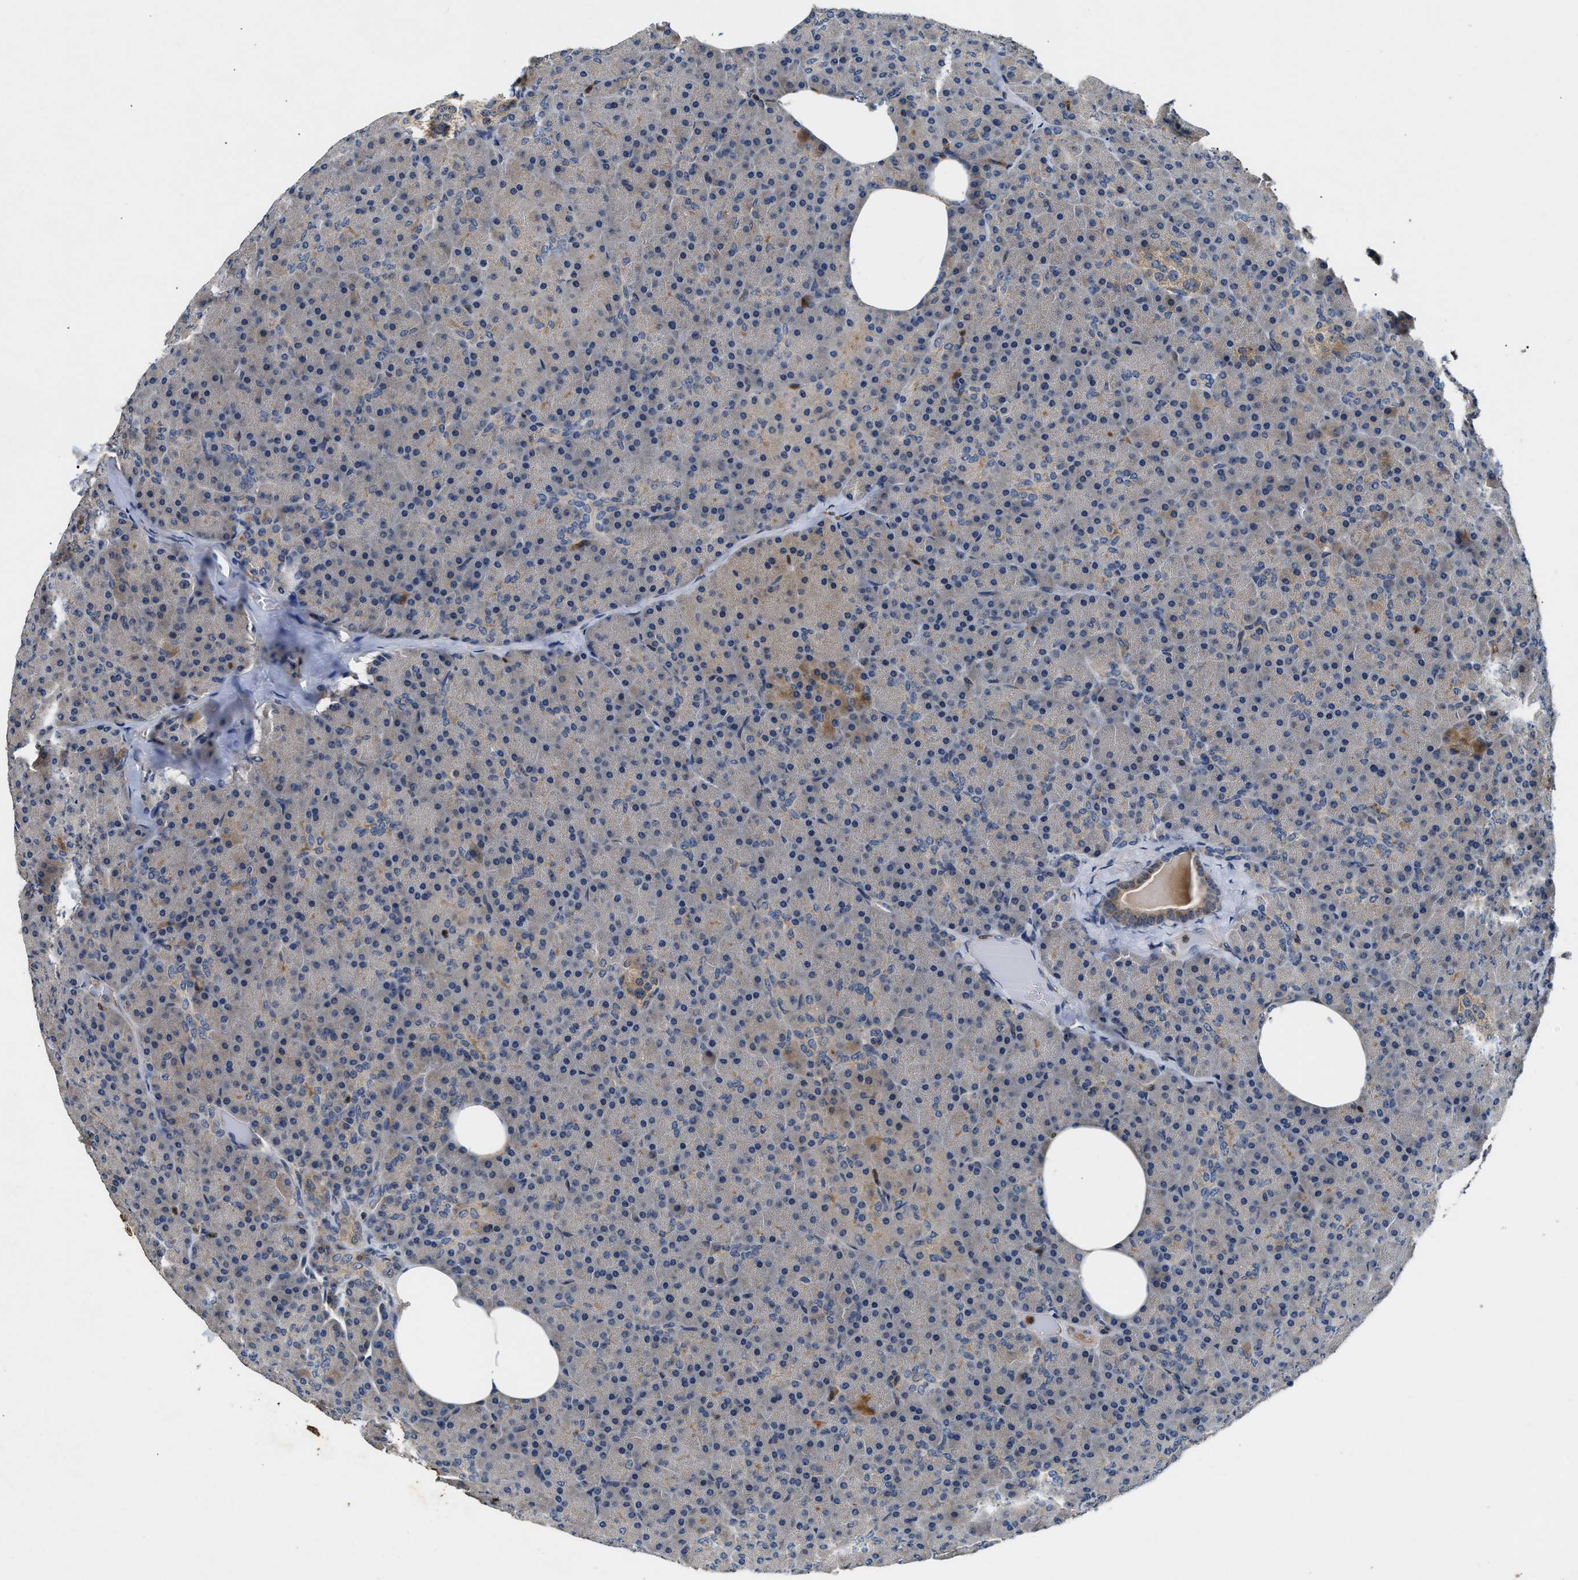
{"staining": {"intensity": "negative", "quantity": "none", "location": "none"}, "tissue": "pancreas", "cell_type": "Exocrine glandular cells", "image_type": "normal", "snomed": [{"axis": "morphology", "description": "Normal tissue, NOS"}, {"axis": "topography", "description": "Pancreas"}], "caption": "This micrograph is of benign pancreas stained with immunohistochemistry to label a protein in brown with the nuclei are counter-stained blue. There is no expression in exocrine glandular cells. (Immunohistochemistry, brightfield microscopy, high magnification).", "gene": "CHUK", "patient": {"sex": "female", "age": 35}}